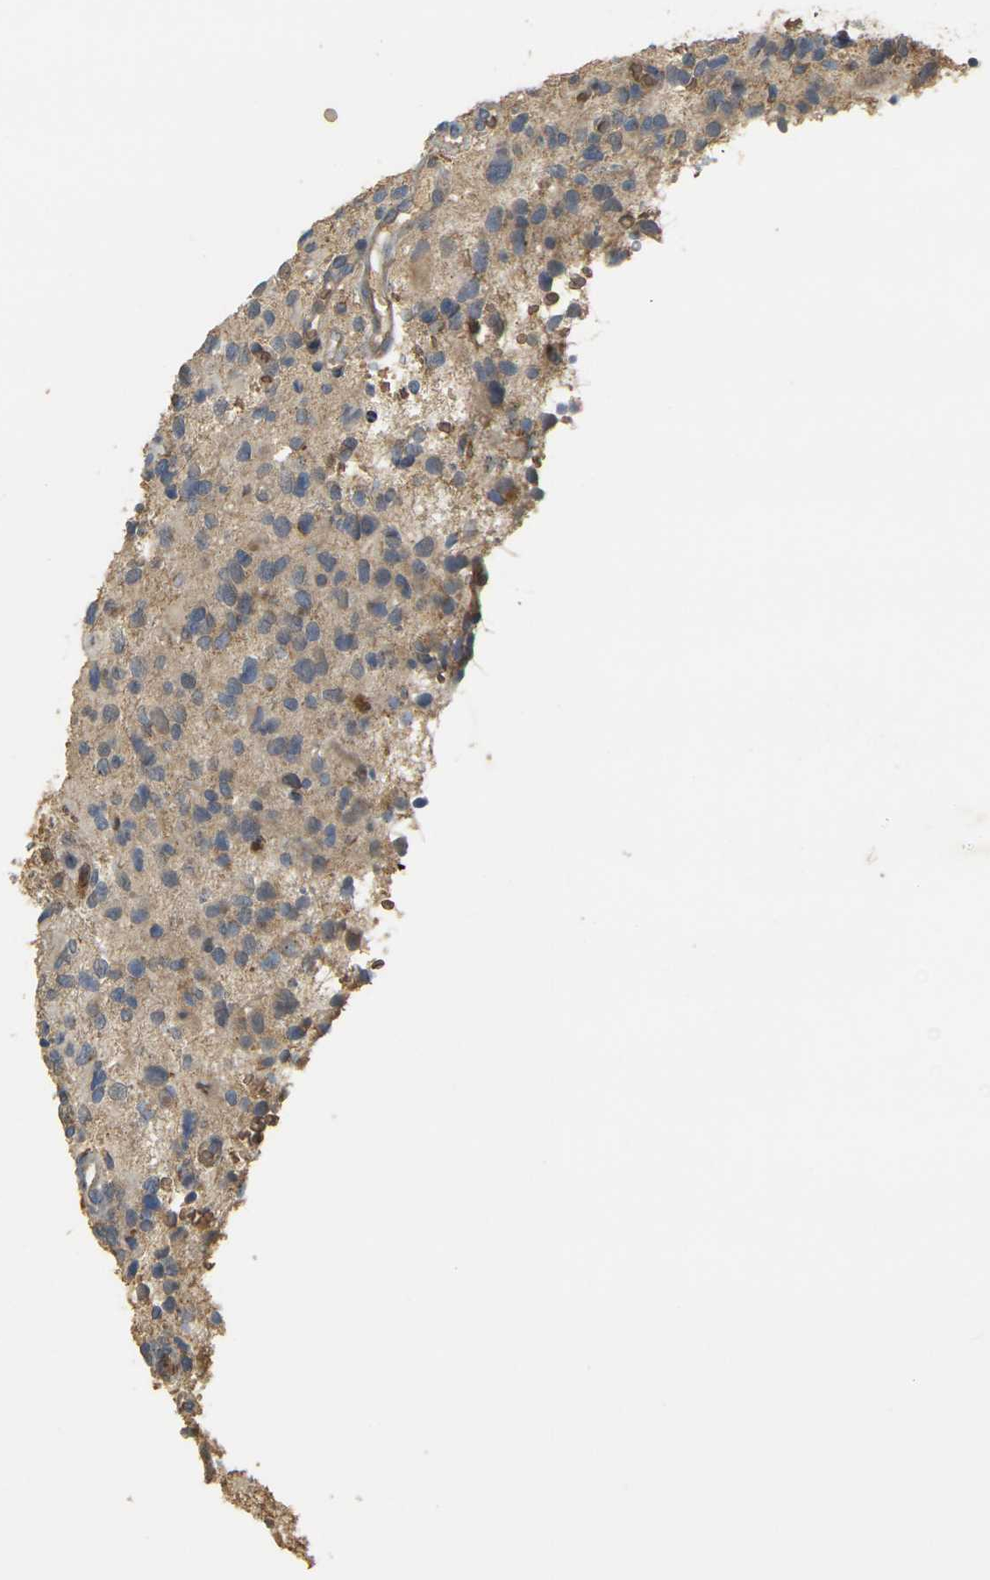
{"staining": {"intensity": "weak", "quantity": ">75%", "location": "cytoplasmic/membranous"}, "tissue": "glioma", "cell_type": "Tumor cells", "image_type": "cancer", "snomed": [{"axis": "morphology", "description": "Glioma, malignant, High grade"}, {"axis": "topography", "description": "Brain"}], "caption": "An immunohistochemistry (IHC) image of neoplastic tissue is shown. Protein staining in brown highlights weak cytoplasmic/membranous positivity in malignant high-grade glioma within tumor cells.", "gene": "MEGF9", "patient": {"sex": "male", "age": 48}}